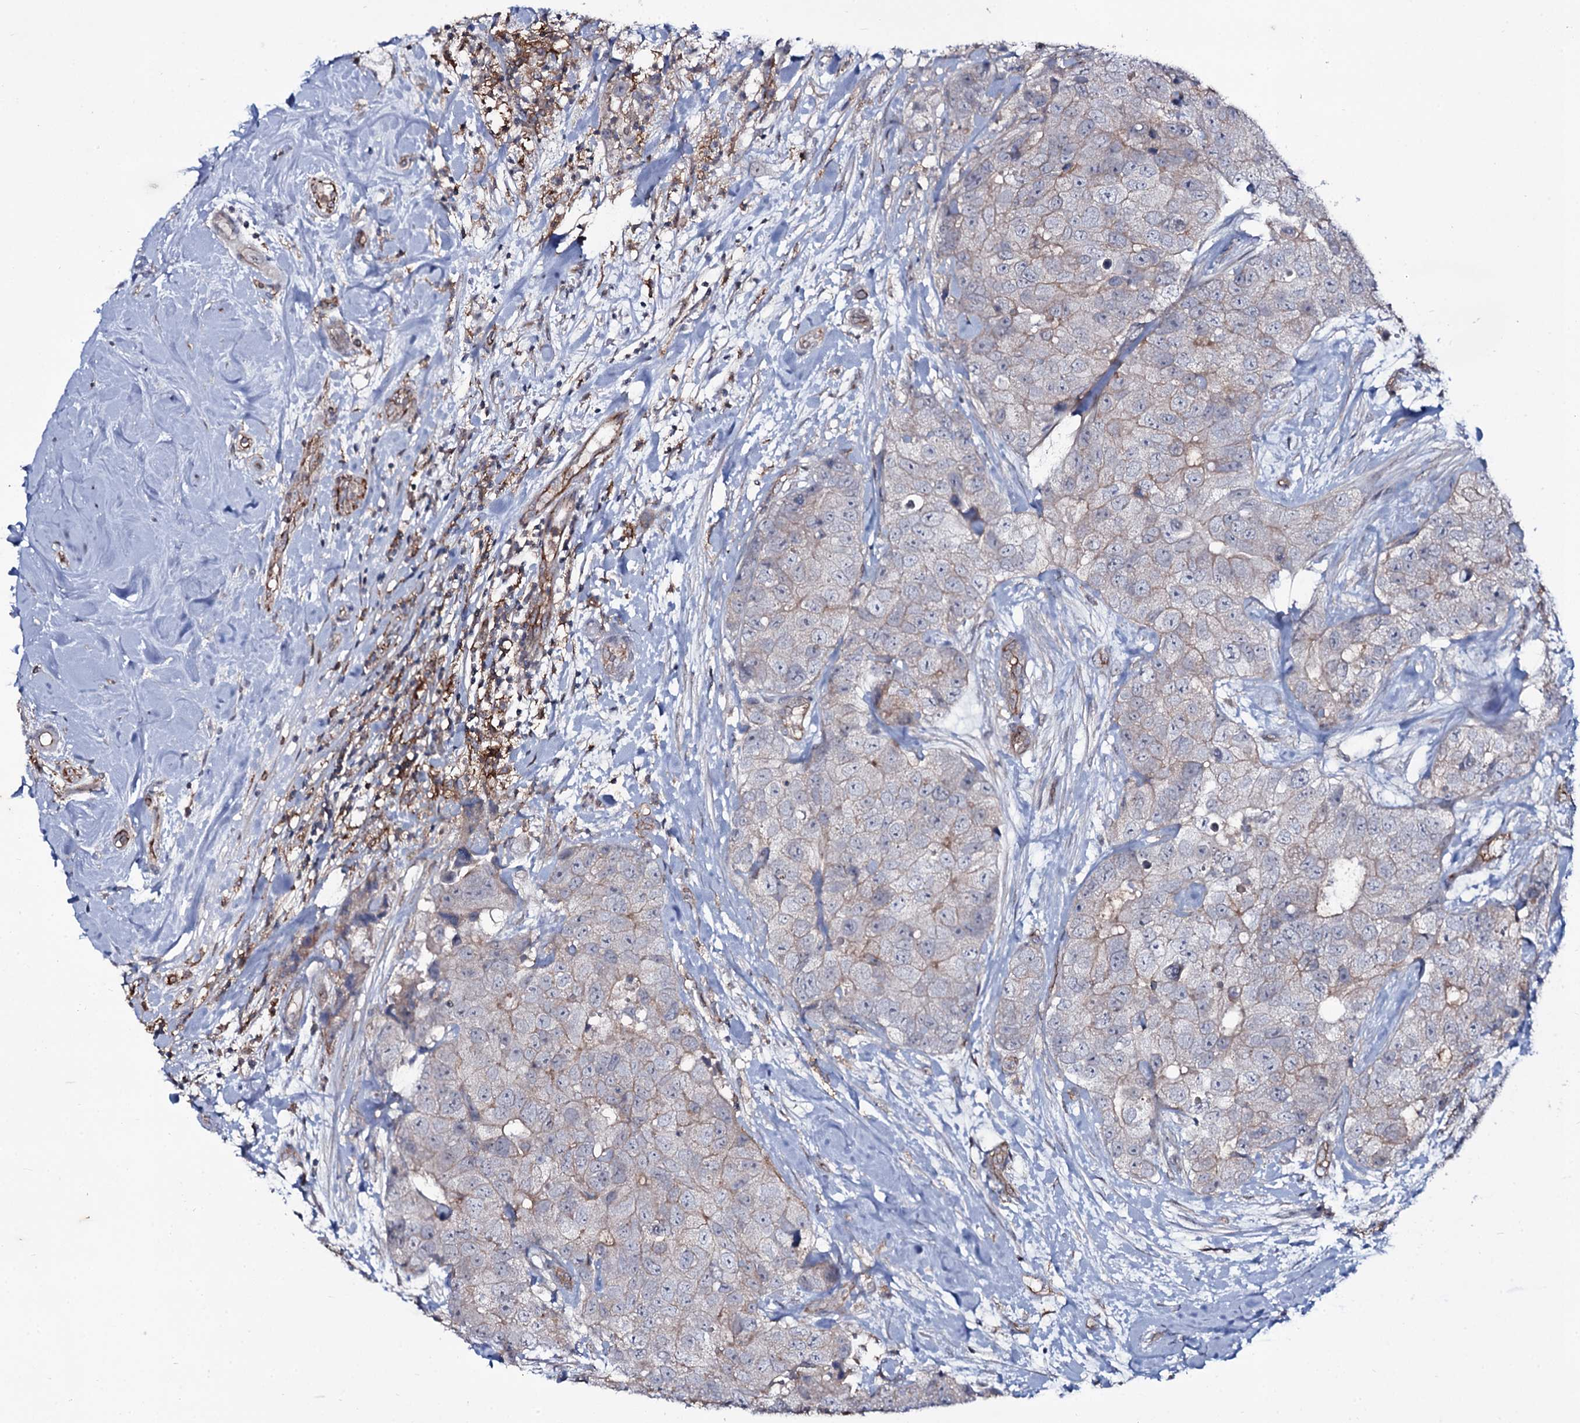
{"staining": {"intensity": "weak", "quantity": "<25%", "location": "cytoplasmic/membranous"}, "tissue": "breast cancer", "cell_type": "Tumor cells", "image_type": "cancer", "snomed": [{"axis": "morphology", "description": "Duct carcinoma"}, {"axis": "topography", "description": "Breast"}], "caption": "Immunohistochemistry (IHC) image of neoplastic tissue: infiltrating ductal carcinoma (breast) stained with DAB (3,3'-diaminobenzidine) demonstrates no significant protein staining in tumor cells. Nuclei are stained in blue.", "gene": "SNAP23", "patient": {"sex": "female", "age": 62}}